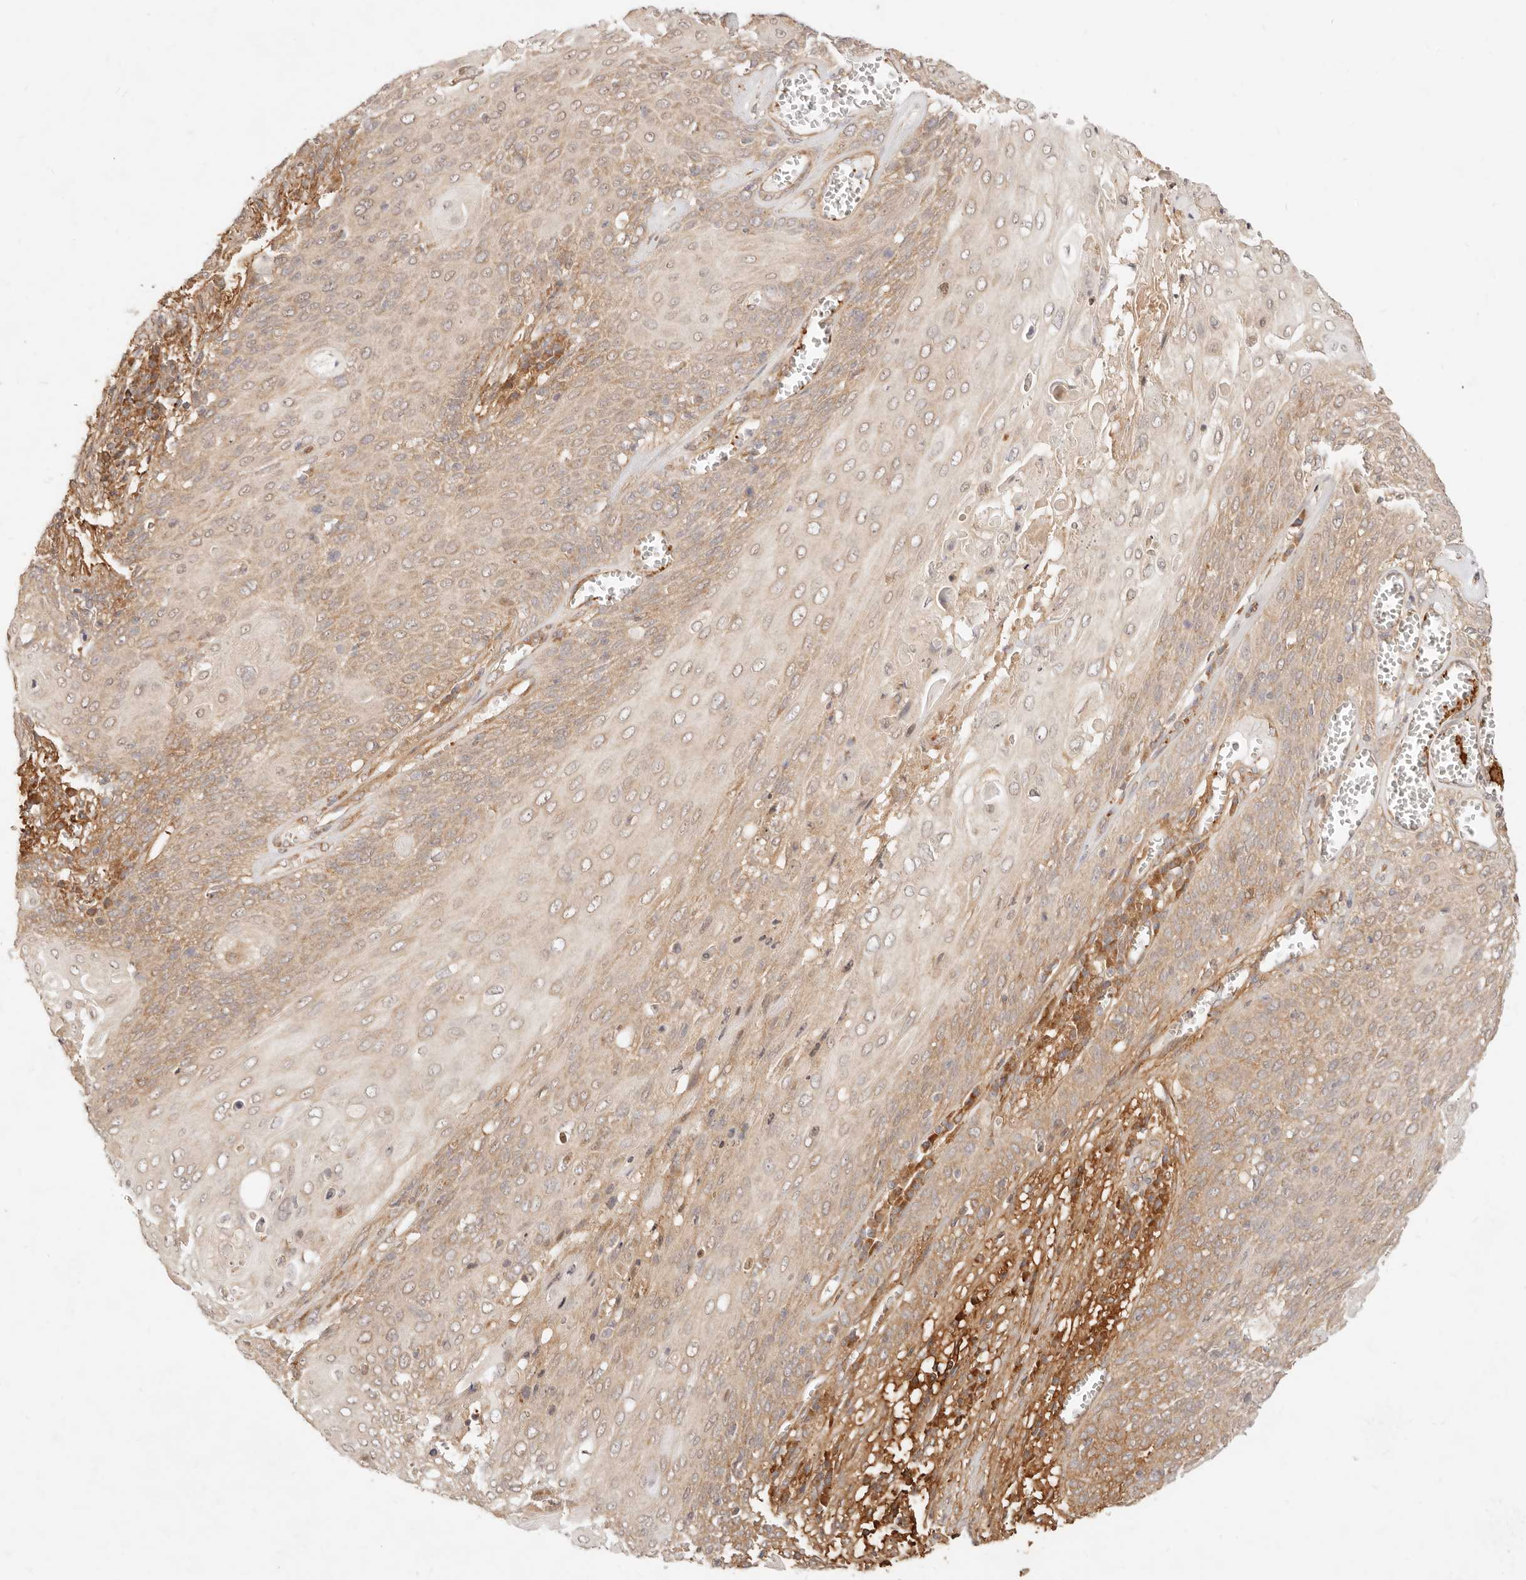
{"staining": {"intensity": "weak", "quantity": ">75%", "location": "cytoplasmic/membranous"}, "tissue": "cervical cancer", "cell_type": "Tumor cells", "image_type": "cancer", "snomed": [{"axis": "morphology", "description": "Squamous cell carcinoma, NOS"}, {"axis": "topography", "description": "Cervix"}], "caption": "Protein expression analysis of human cervical cancer (squamous cell carcinoma) reveals weak cytoplasmic/membranous expression in about >75% of tumor cells. (Stains: DAB (3,3'-diaminobenzidine) in brown, nuclei in blue, Microscopy: brightfield microscopy at high magnification).", "gene": "UBXN10", "patient": {"sex": "female", "age": 39}}